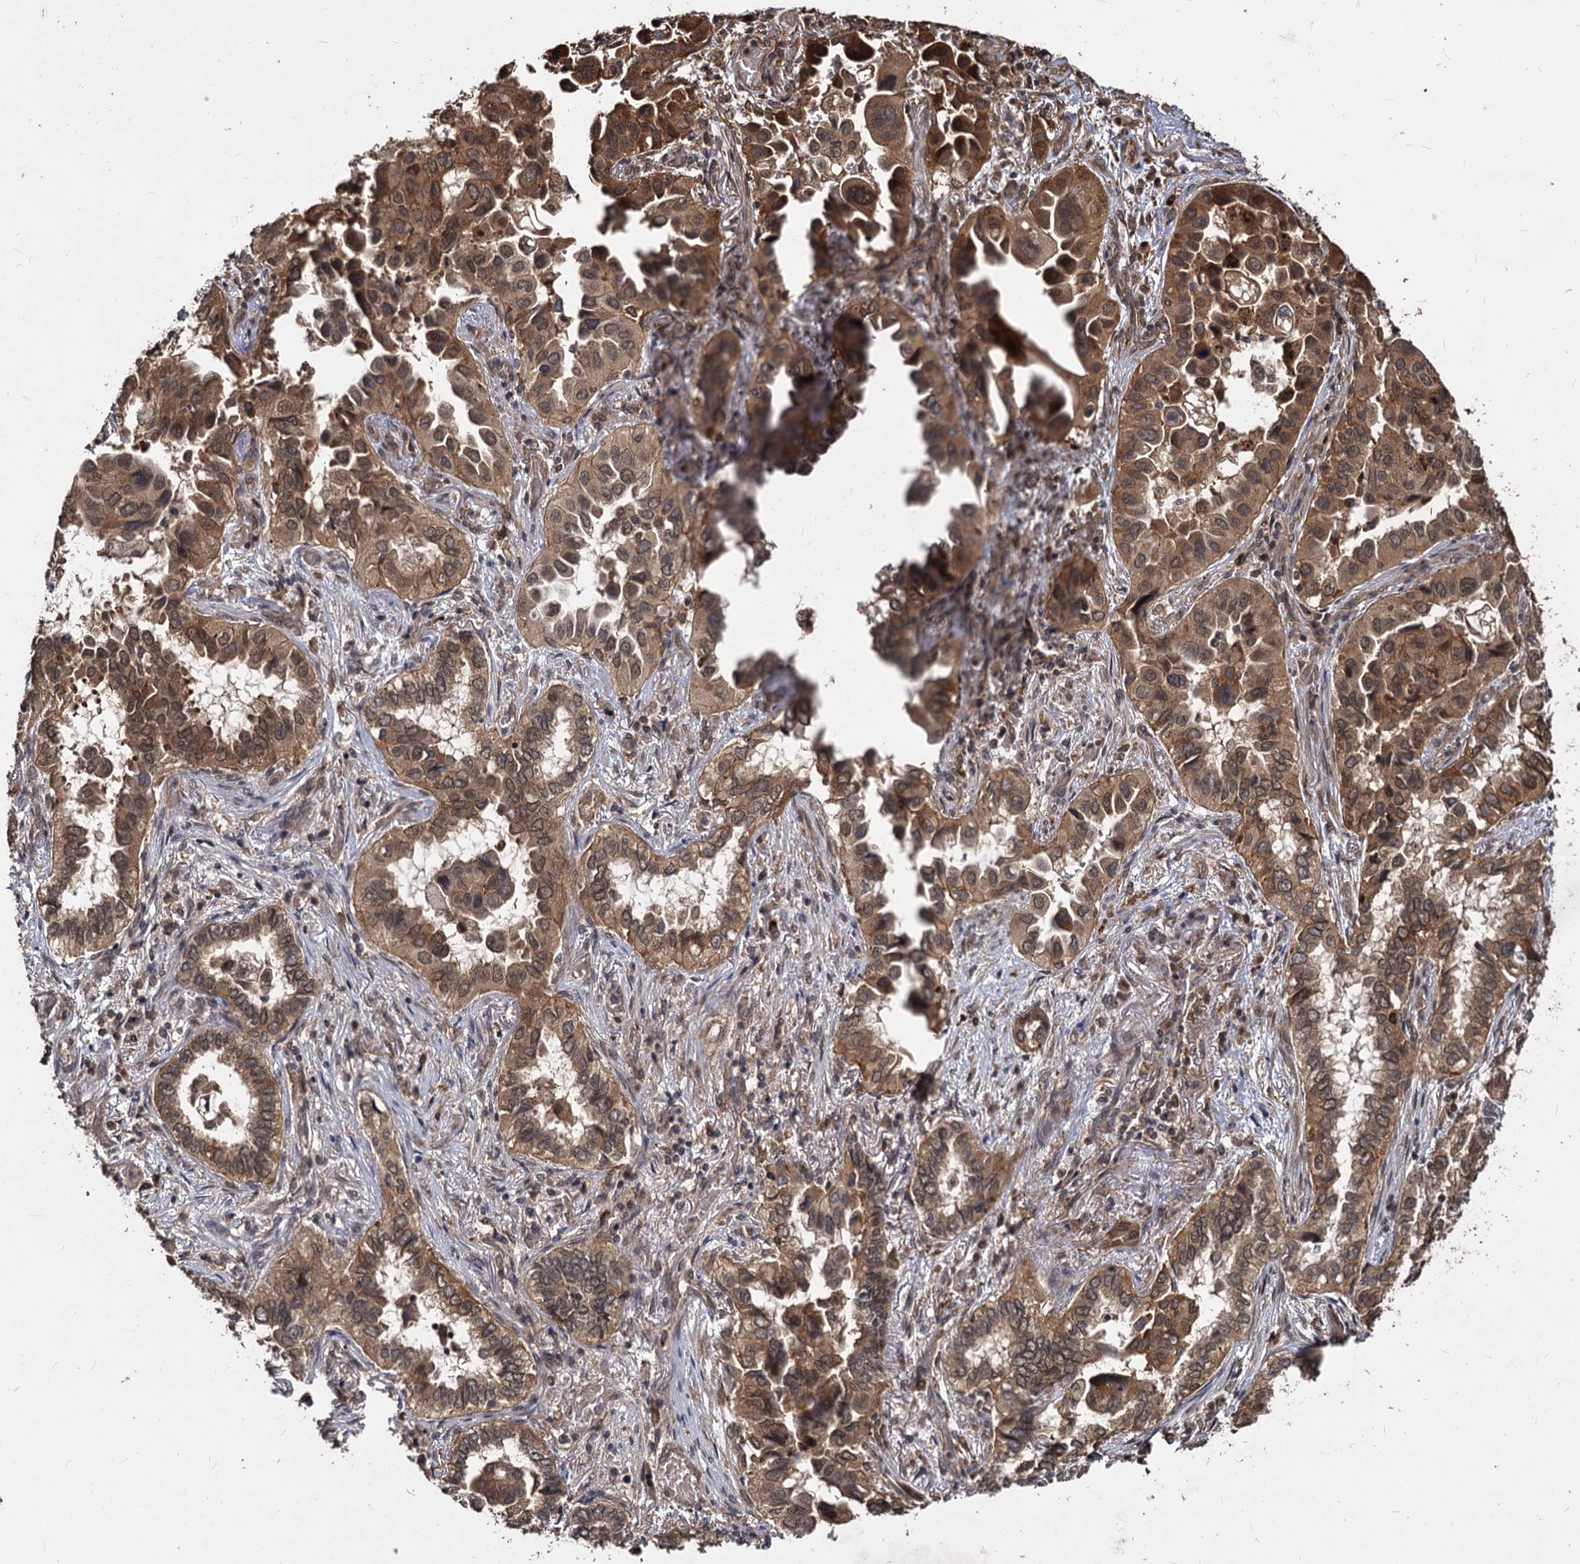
{"staining": {"intensity": "moderate", "quantity": ">75%", "location": "cytoplasmic/membranous,nuclear"}, "tissue": "lung cancer", "cell_type": "Tumor cells", "image_type": "cancer", "snomed": [{"axis": "morphology", "description": "Adenocarcinoma, NOS"}, {"axis": "topography", "description": "Lung"}], "caption": "This micrograph displays lung cancer stained with IHC to label a protein in brown. The cytoplasmic/membranous and nuclear of tumor cells show moderate positivity for the protein. Nuclei are counter-stained blue.", "gene": "VPS51", "patient": {"sex": "female", "age": 76}}